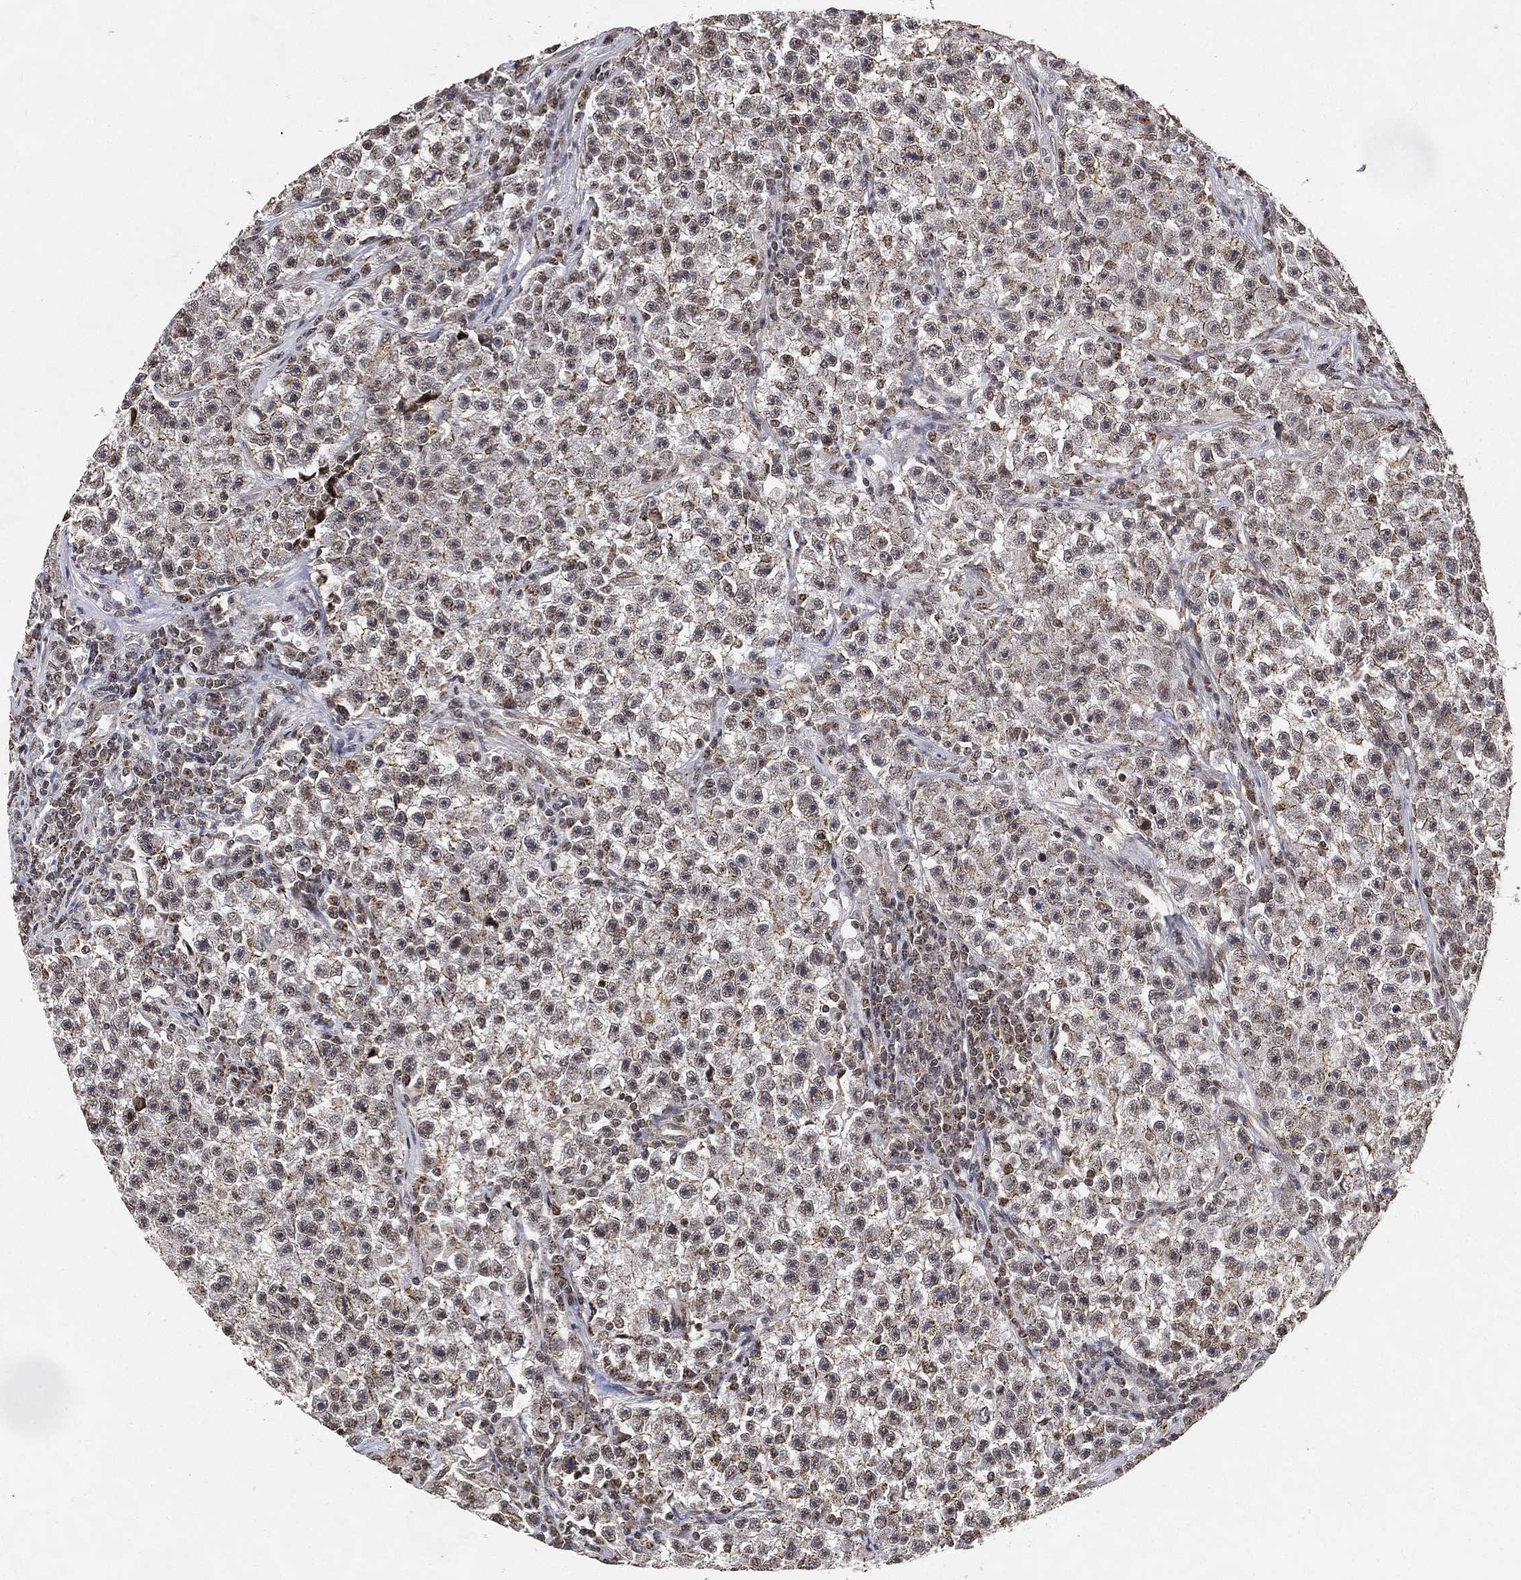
{"staining": {"intensity": "weak", "quantity": "<25%", "location": "nuclear"}, "tissue": "testis cancer", "cell_type": "Tumor cells", "image_type": "cancer", "snomed": [{"axis": "morphology", "description": "Seminoma, NOS"}, {"axis": "topography", "description": "Testis"}], "caption": "Image shows no significant protein staining in tumor cells of testis cancer (seminoma).", "gene": "RSRC2", "patient": {"sex": "male", "age": 22}}